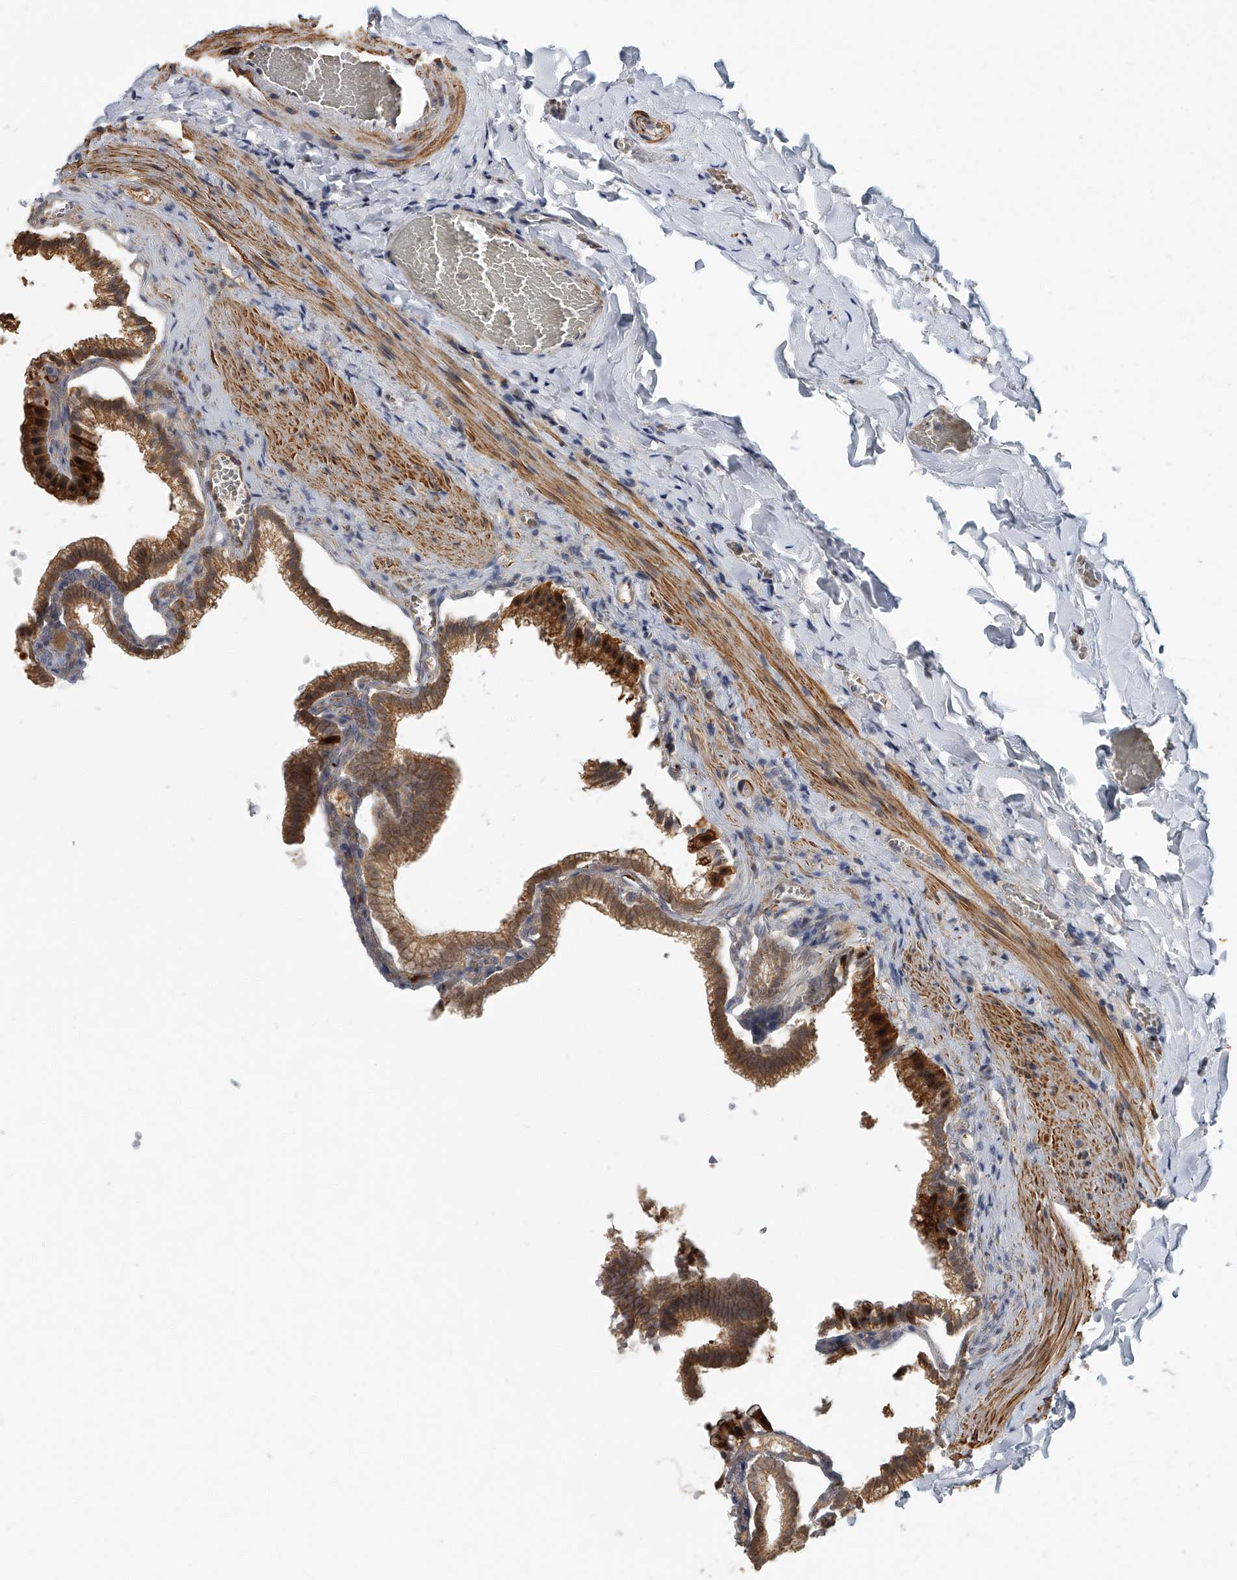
{"staining": {"intensity": "moderate", "quantity": ">75%", "location": "cytoplasmic/membranous"}, "tissue": "gallbladder", "cell_type": "Glandular cells", "image_type": "normal", "snomed": [{"axis": "morphology", "description": "Normal tissue, NOS"}, {"axis": "topography", "description": "Gallbladder"}], "caption": "DAB immunohistochemical staining of benign human gallbladder demonstrates moderate cytoplasmic/membranous protein positivity in approximately >75% of glandular cells. (brown staining indicates protein expression, while blue staining denotes nuclei).", "gene": "CD200", "patient": {"sex": "male", "age": 38}}